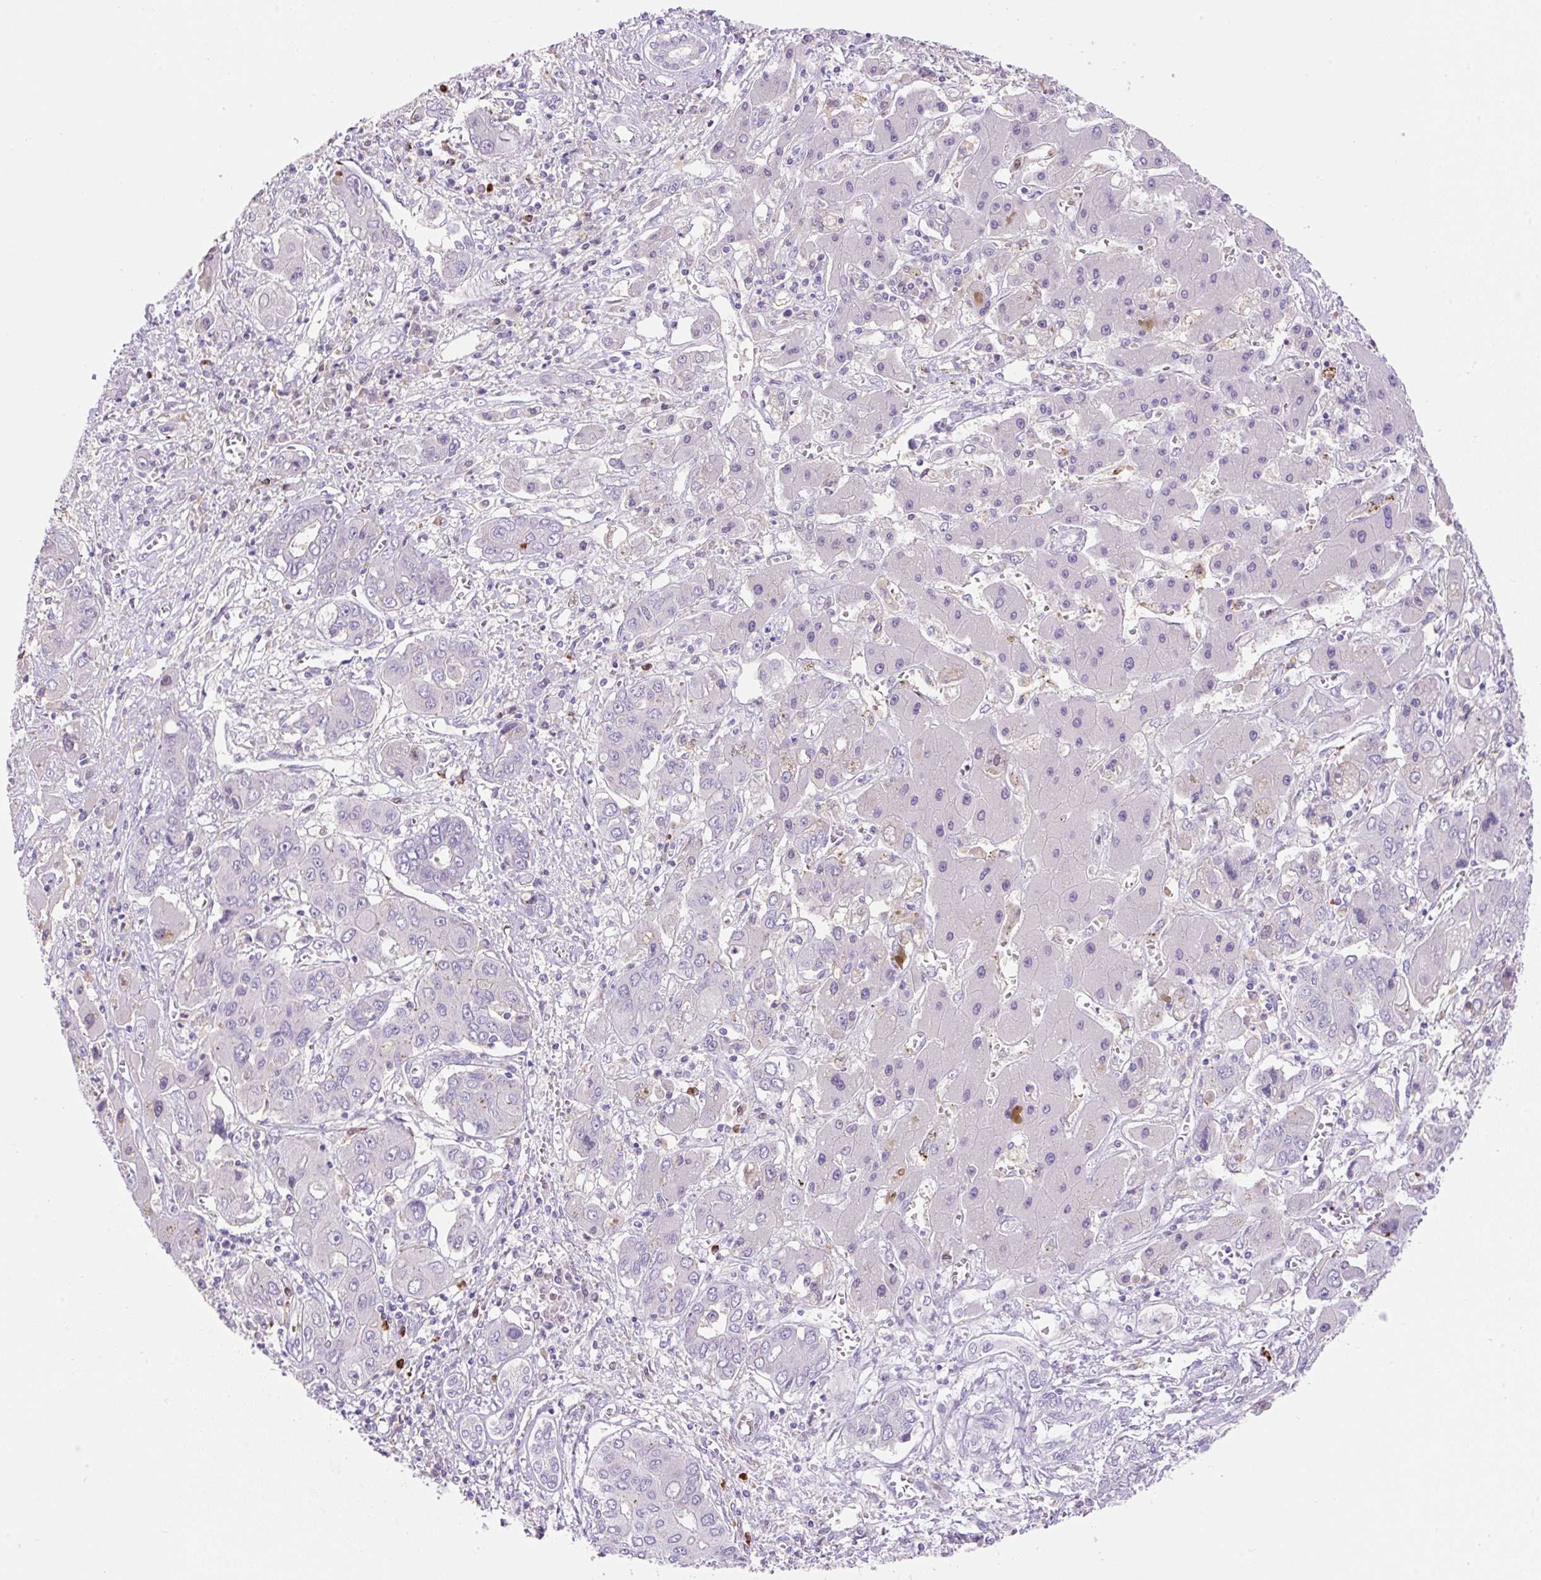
{"staining": {"intensity": "negative", "quantity": "none", "location": "none"}, "tissue": "liver cancer", "cell_type": "Tumor cells", "image_type": "cancer", "snomed": [{"axis": "morphology", "description": "Cholangiocarcinoma"}, {"axis": "topography", "description": "Liver"}], "caption": "Immunohistochemistry micrograph of neoplastic tissue: human liver cholangiocarcinoma stained with DAB displays no significant protein staining in tumor cells.", "gene": "TDRD15", "patient": {"sex": "male", "age": 67}}